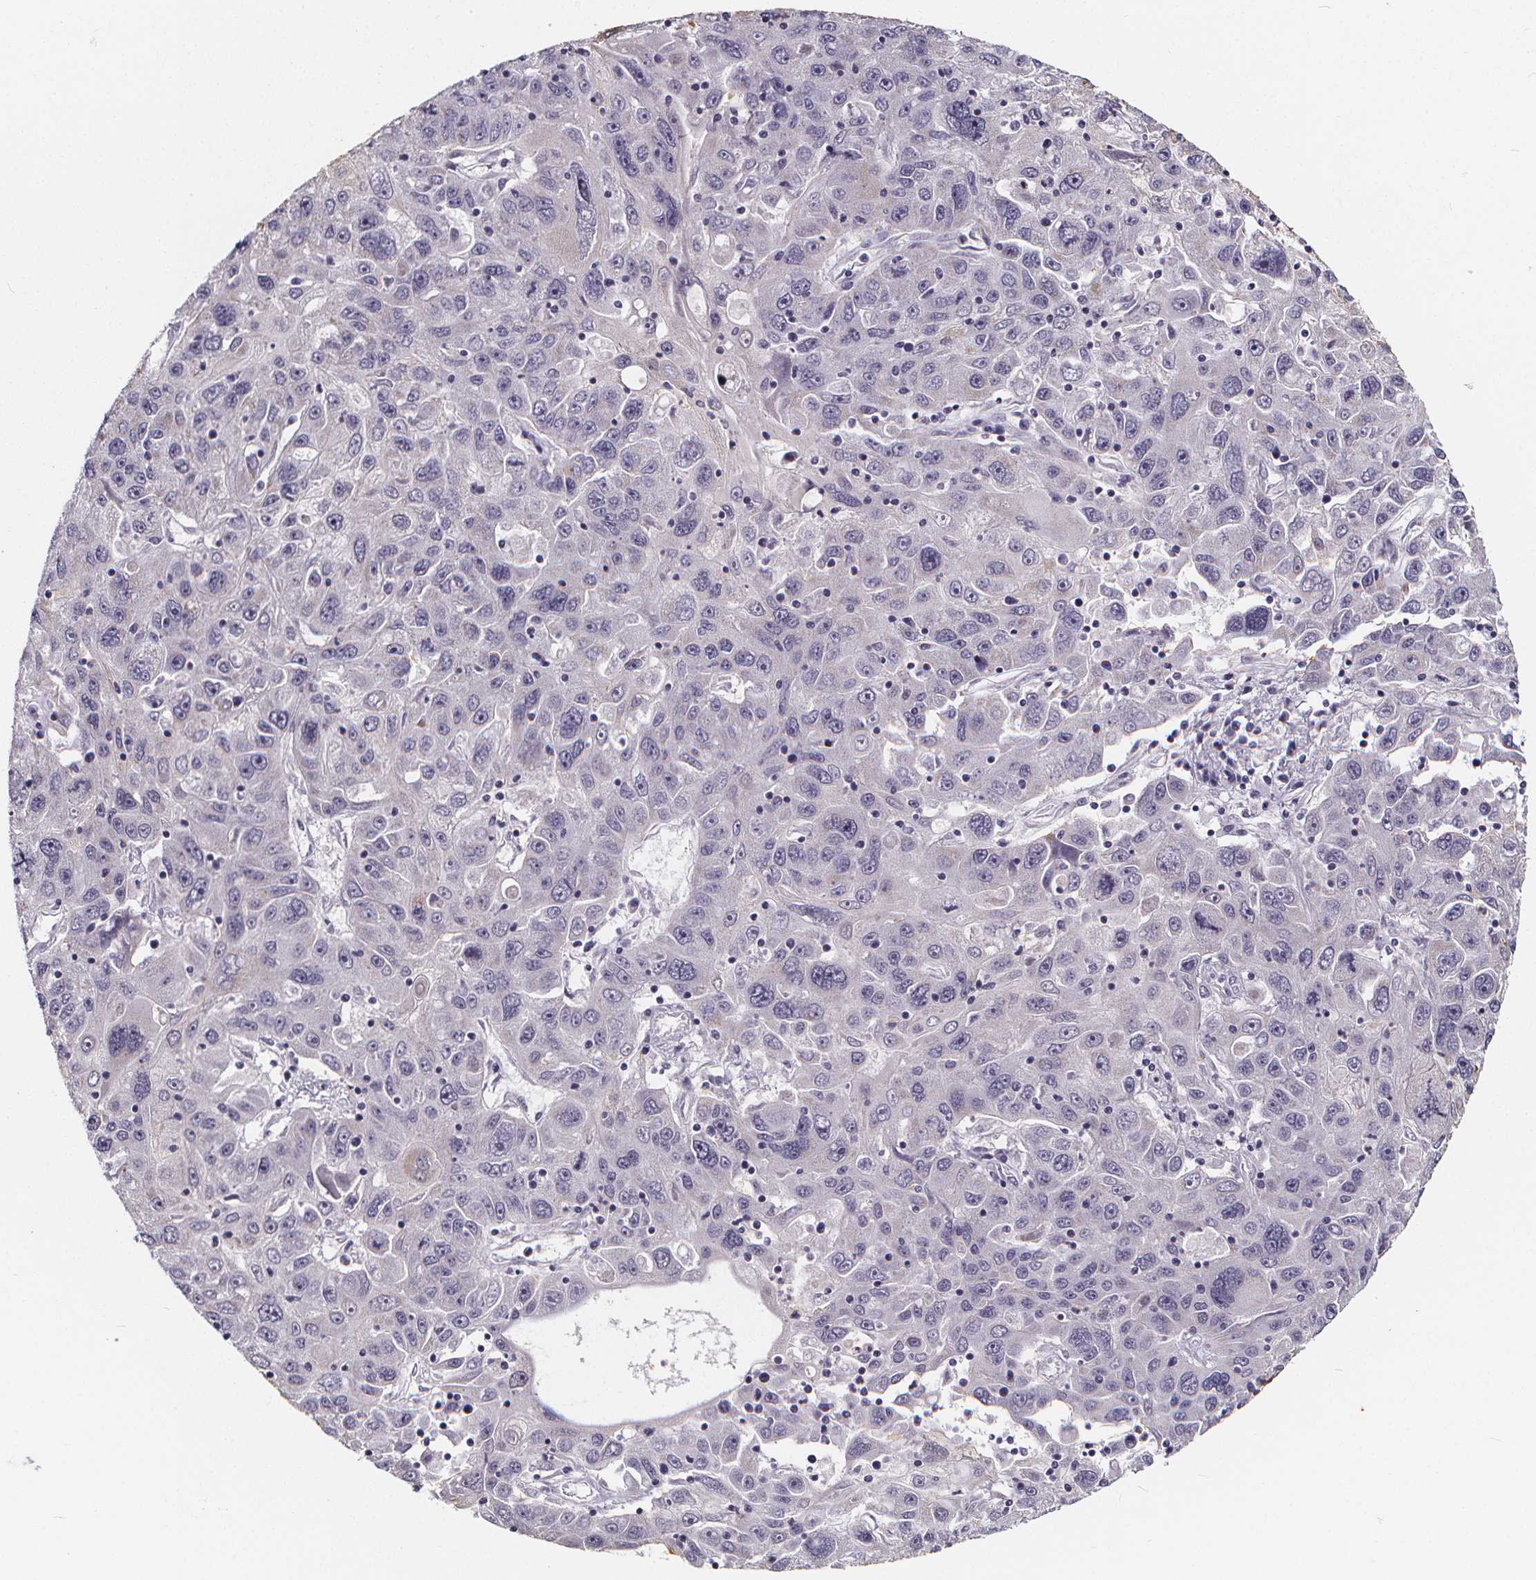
{"staining": {"intensity": "negative", "quantity": "none", "location": "none"}, "tissue": "stomach cancer", "cell_type": "Tumor cells", "image_type": "cancer", "snomed": [{"axis": "morphology", "description": "Adenocarcinoma, NOS"}, {"axis": "topography", "description": "Stomach"}], "caption": "The histopathology image shows no significant expression in tumor cells of stomach adenocarcinoma.", "gene": "SPEF2", "patient": {"sex": "male", "age": 56}}